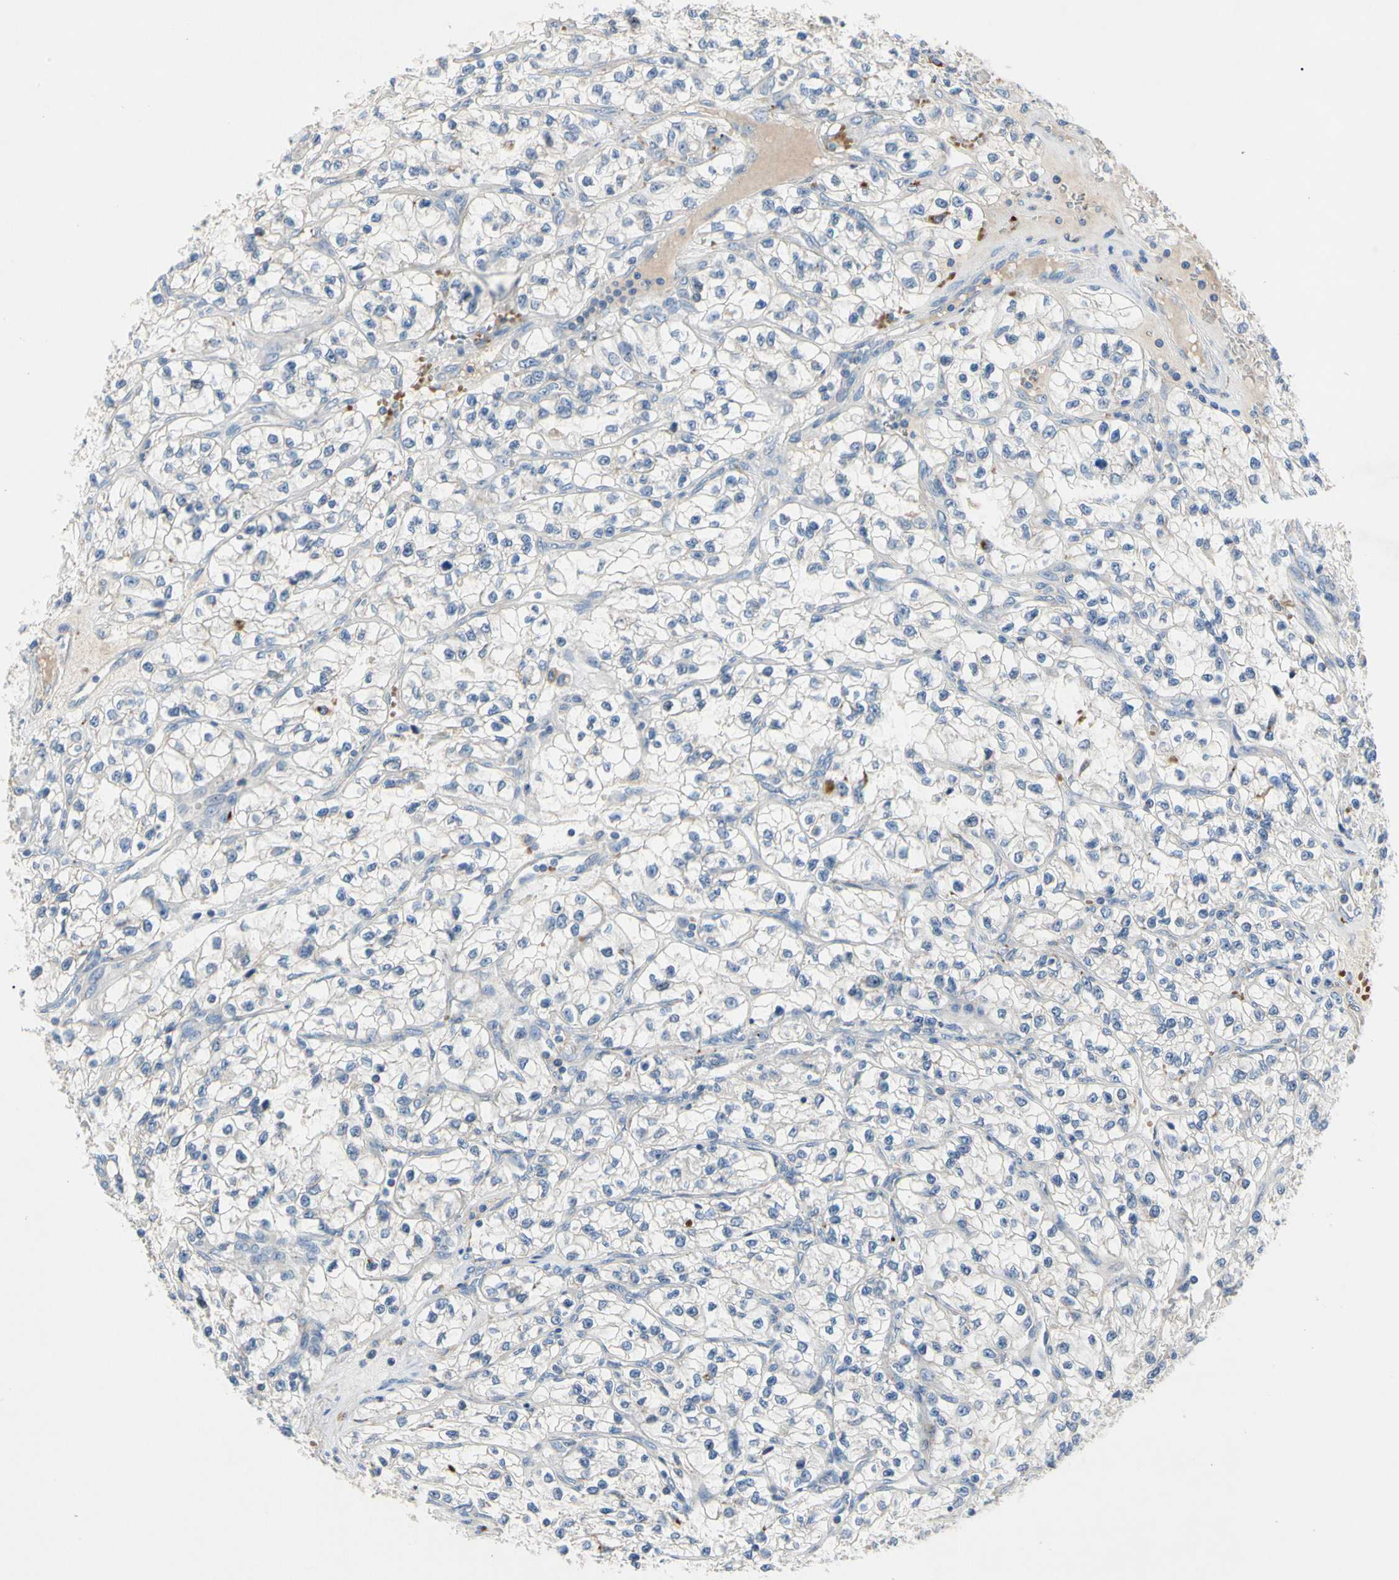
{"staining": {"intensity": "negative", "quantity": "none", "location": "none"}, "tissue": "renal cancer", "cell_type": "Tumor cells", "image_type": "cancer", "snomed": [{"axis": "morphology", "description": "Adenocarcinoma, NOS"}, {"axis": "topography", "description": "Kidney"}], "caption": "Tumor cells are negative for brown protein staining in renal cancer (adenocarcinoma).", "gene": "RETSAT", "patient": {"sex": "female", "age": 57}}